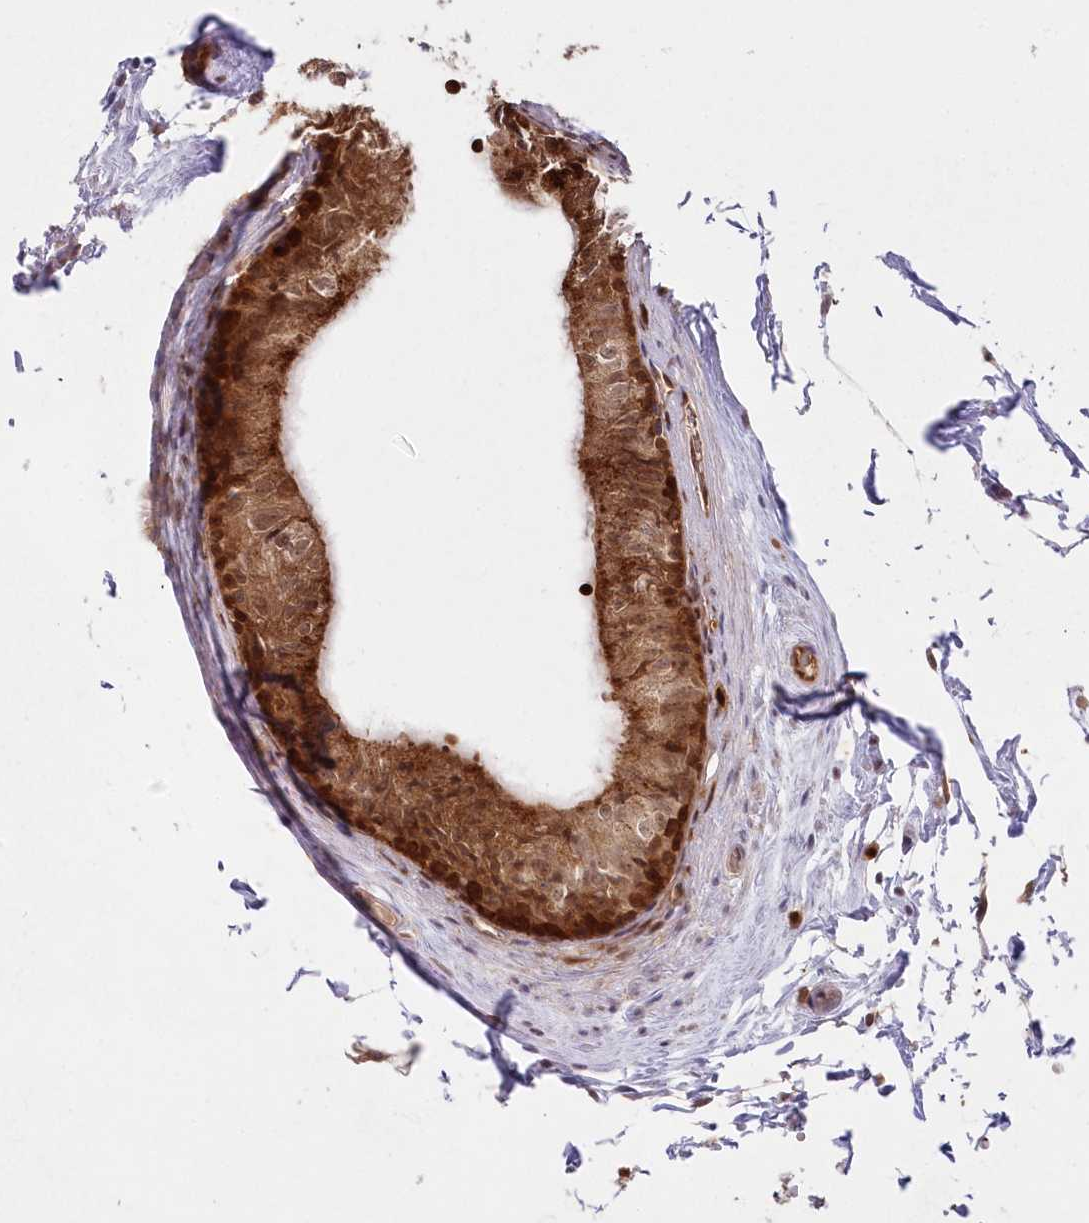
{"staining": {"intensity": "strong", "quantity": ">75%", "location": "cytoplasmic/membranous,nuclear"}, "tissue": "epididymis", "cell_type": "Glandular cells", "image_type": "normal", "snomed": [{"axis": "morphology", "description": "Normal tissue, NOS"}, {"axis": "topography", "description": "Epididymis"}], "caption": "Immunohistochemical staining of normal human epididymis reveals strong cytoplasmic/membranous,nuclear protein positivity in approximately >75% of glandular cells.", "gene": "GBE1", "patient": {"sex": "male", "age": 79}}